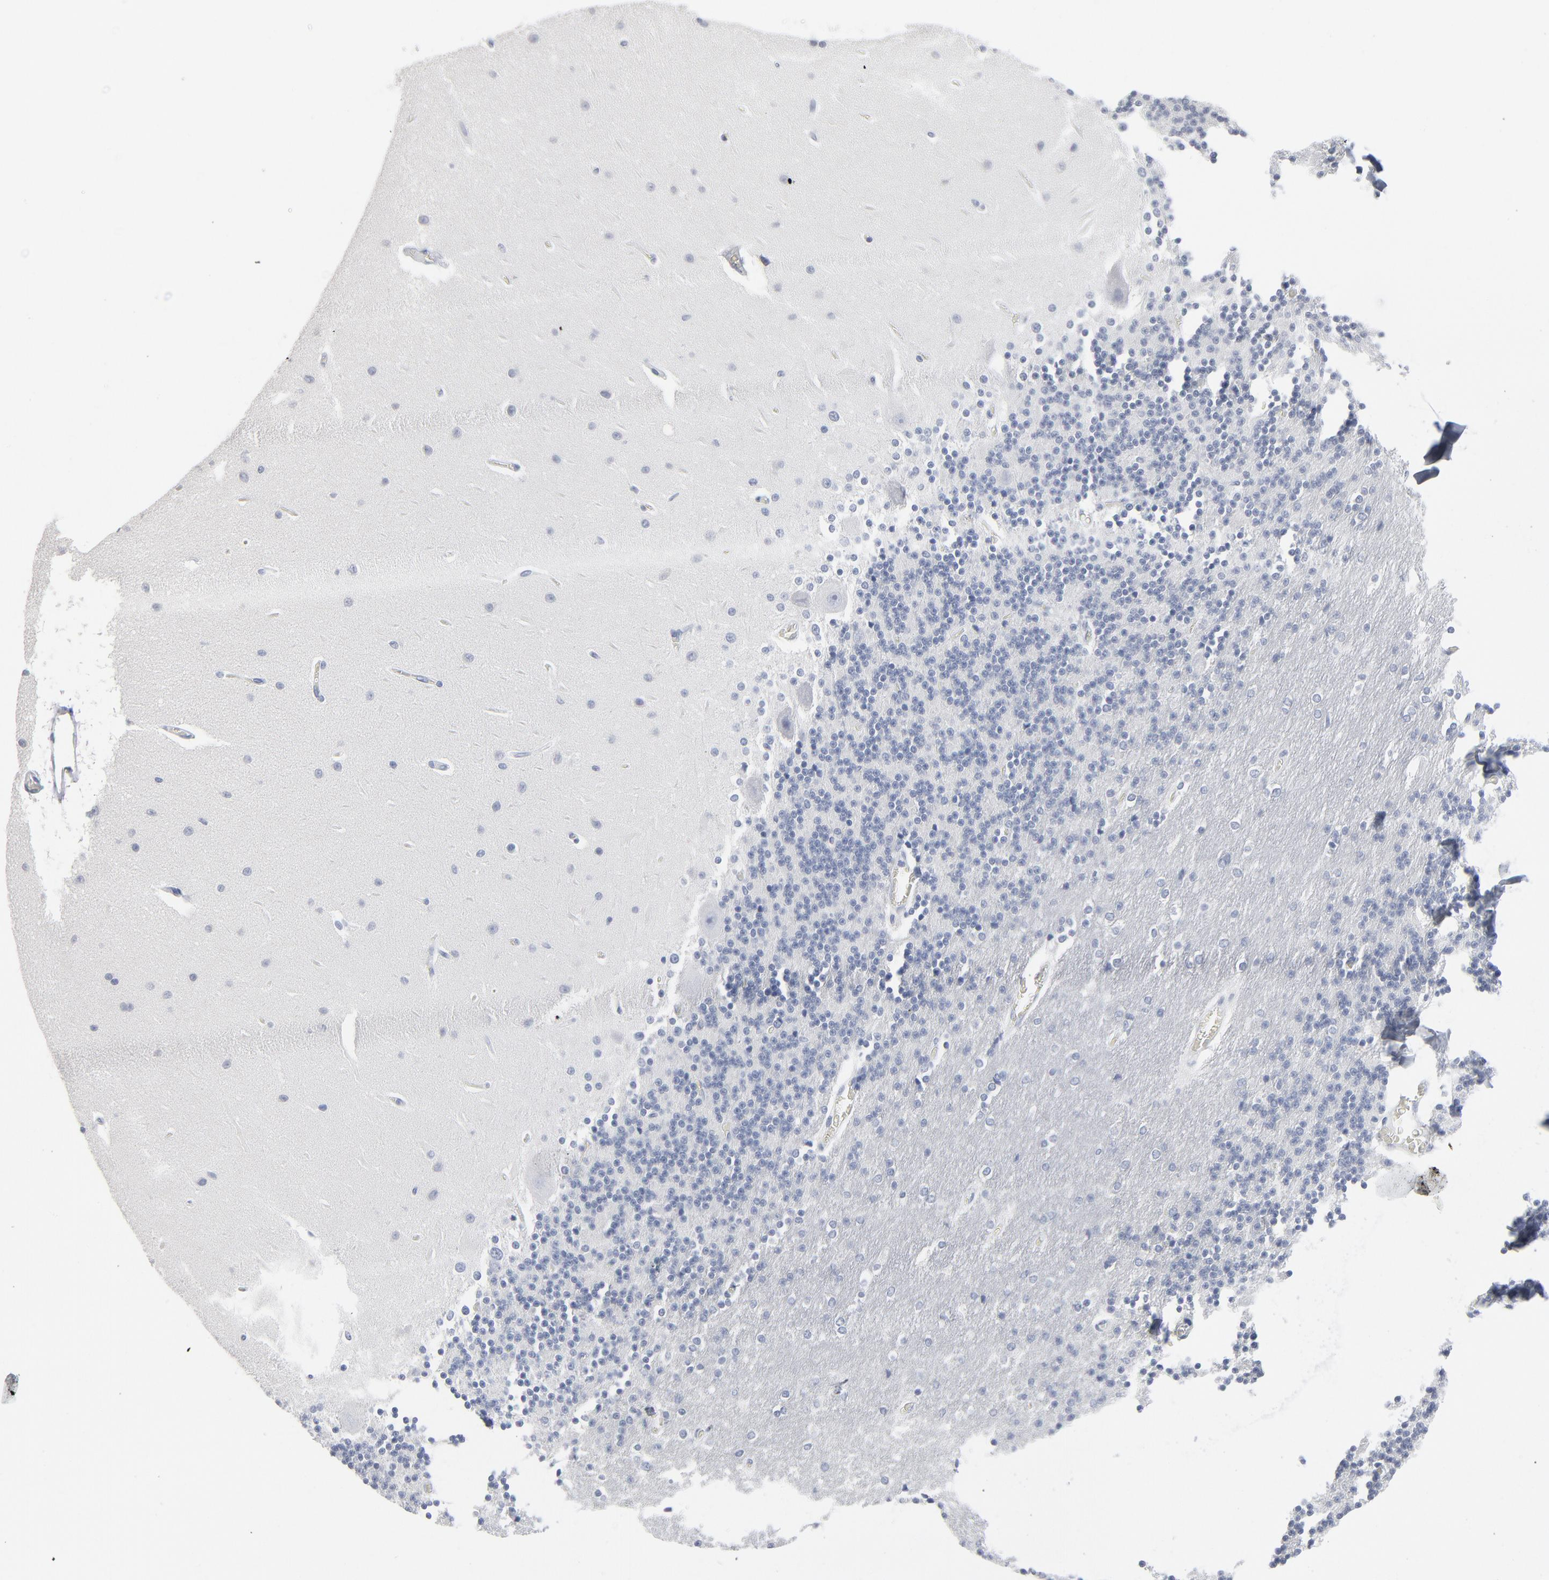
{"staining": {"intensity": "negative", "quantity": "none", "location": "none"}, "tissue": "cerebellum", "cell_type": "Cells in granular layer", "image_type": "normal", "snomed": [{"axis": "morphology", "description": "Normal tissue, NOS"}, {"axis": "topography", "description": "Cerebellum"}], "caption": "Immunohistochemical staining of unremarkable human cerebellum displays no significant expression in cells in granular layer.", "gene": "PAGE1", "patient": {"sex": "female", "age": 54}}